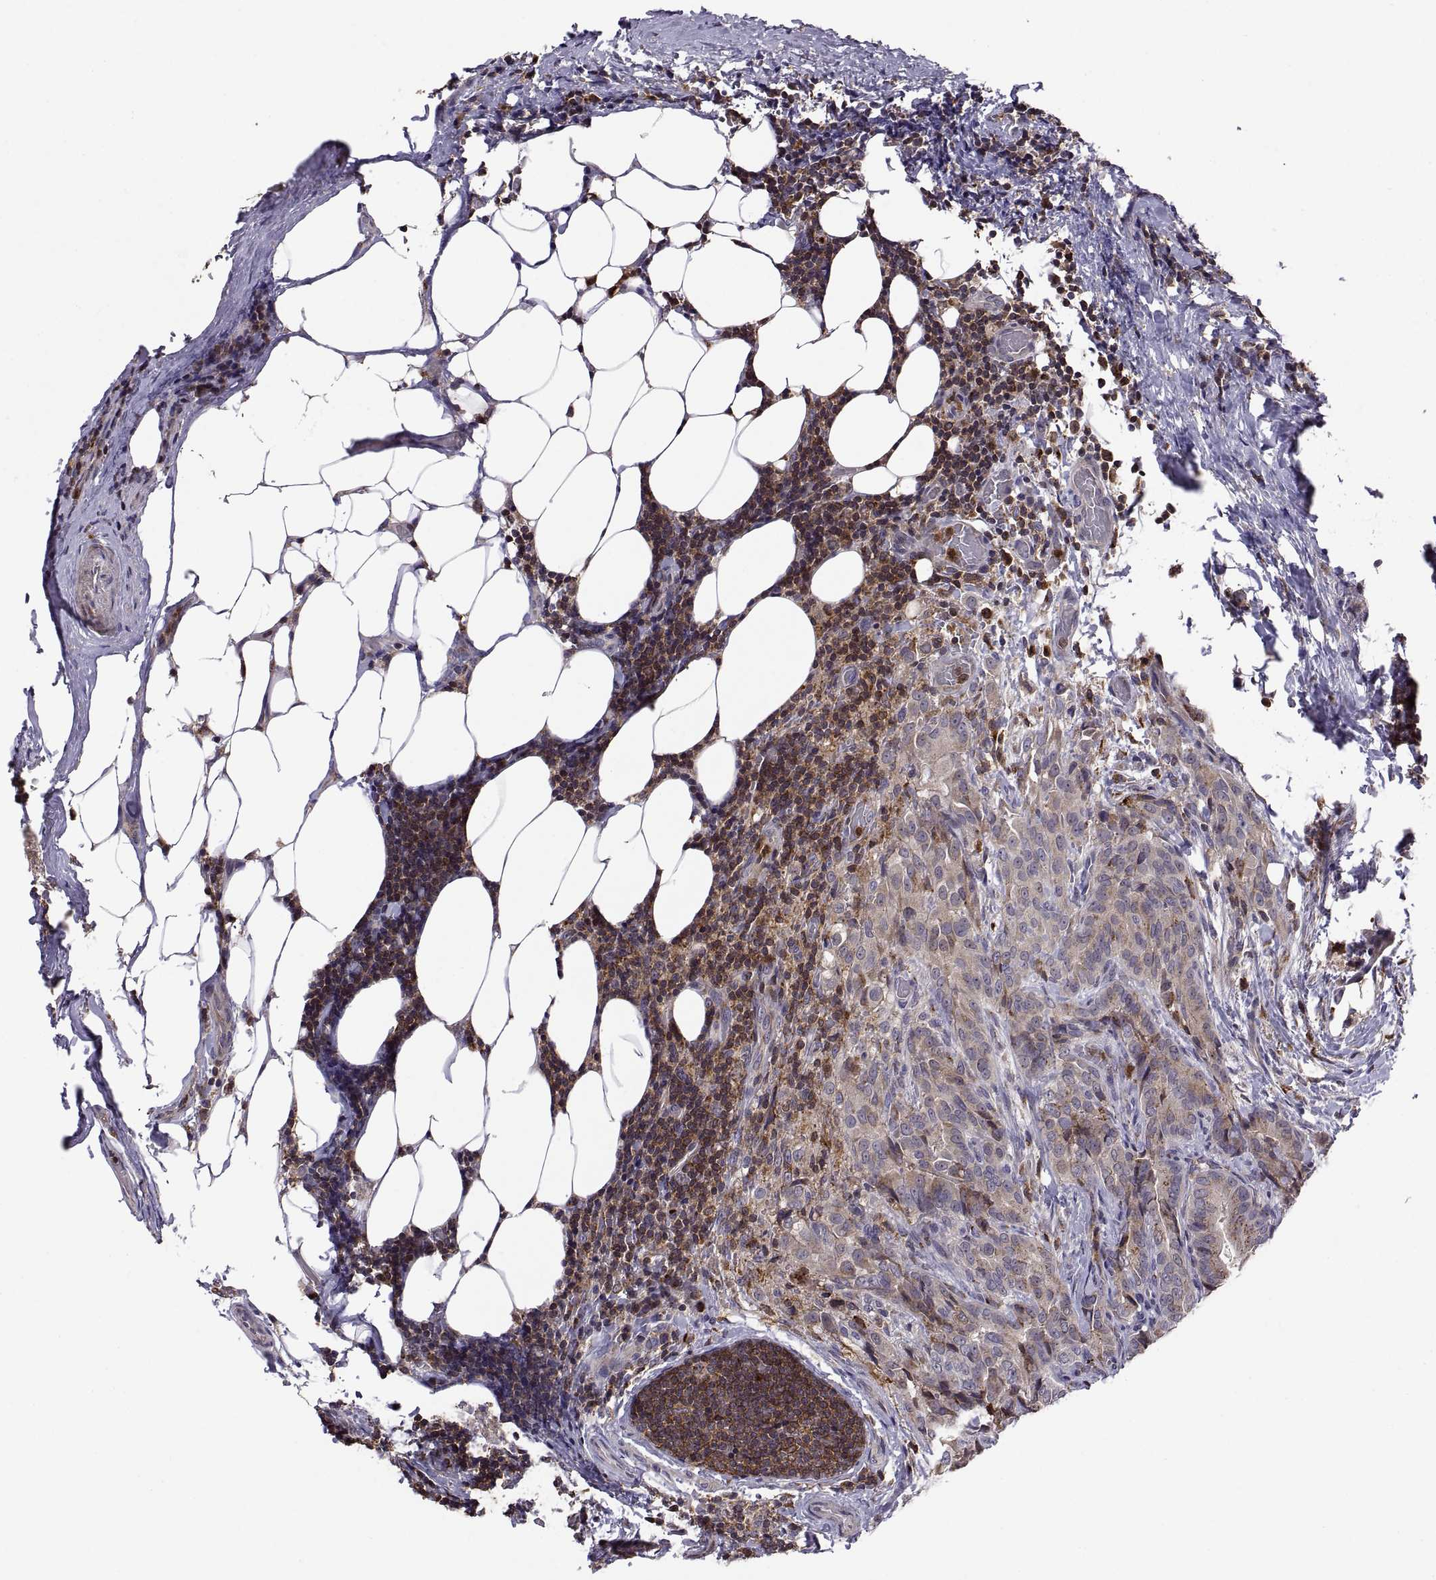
{"staining": {"intensity": "weak", "quantity": ">75%", "location": "cytoplasmic/membranous"}, "tissue": "thyroid cancer", "cell_type": "Tumor cells", "image_type": "cancer", "snomed": [{"axis": "morphology", "description": "Papillary adenocarcinoma, NOS"}, {"axis": "topography", "description": "Thyroid gland"}], "caption": "Immunohistochemical staining of human thyroid cancer (papillary adenocarcinoma) shows low levels of weak cytoplasmic/membranous expression in approximately >75% of tumor cells.", "gene": "ACAP1", "patient": {"sex": "male", "age": 61}}